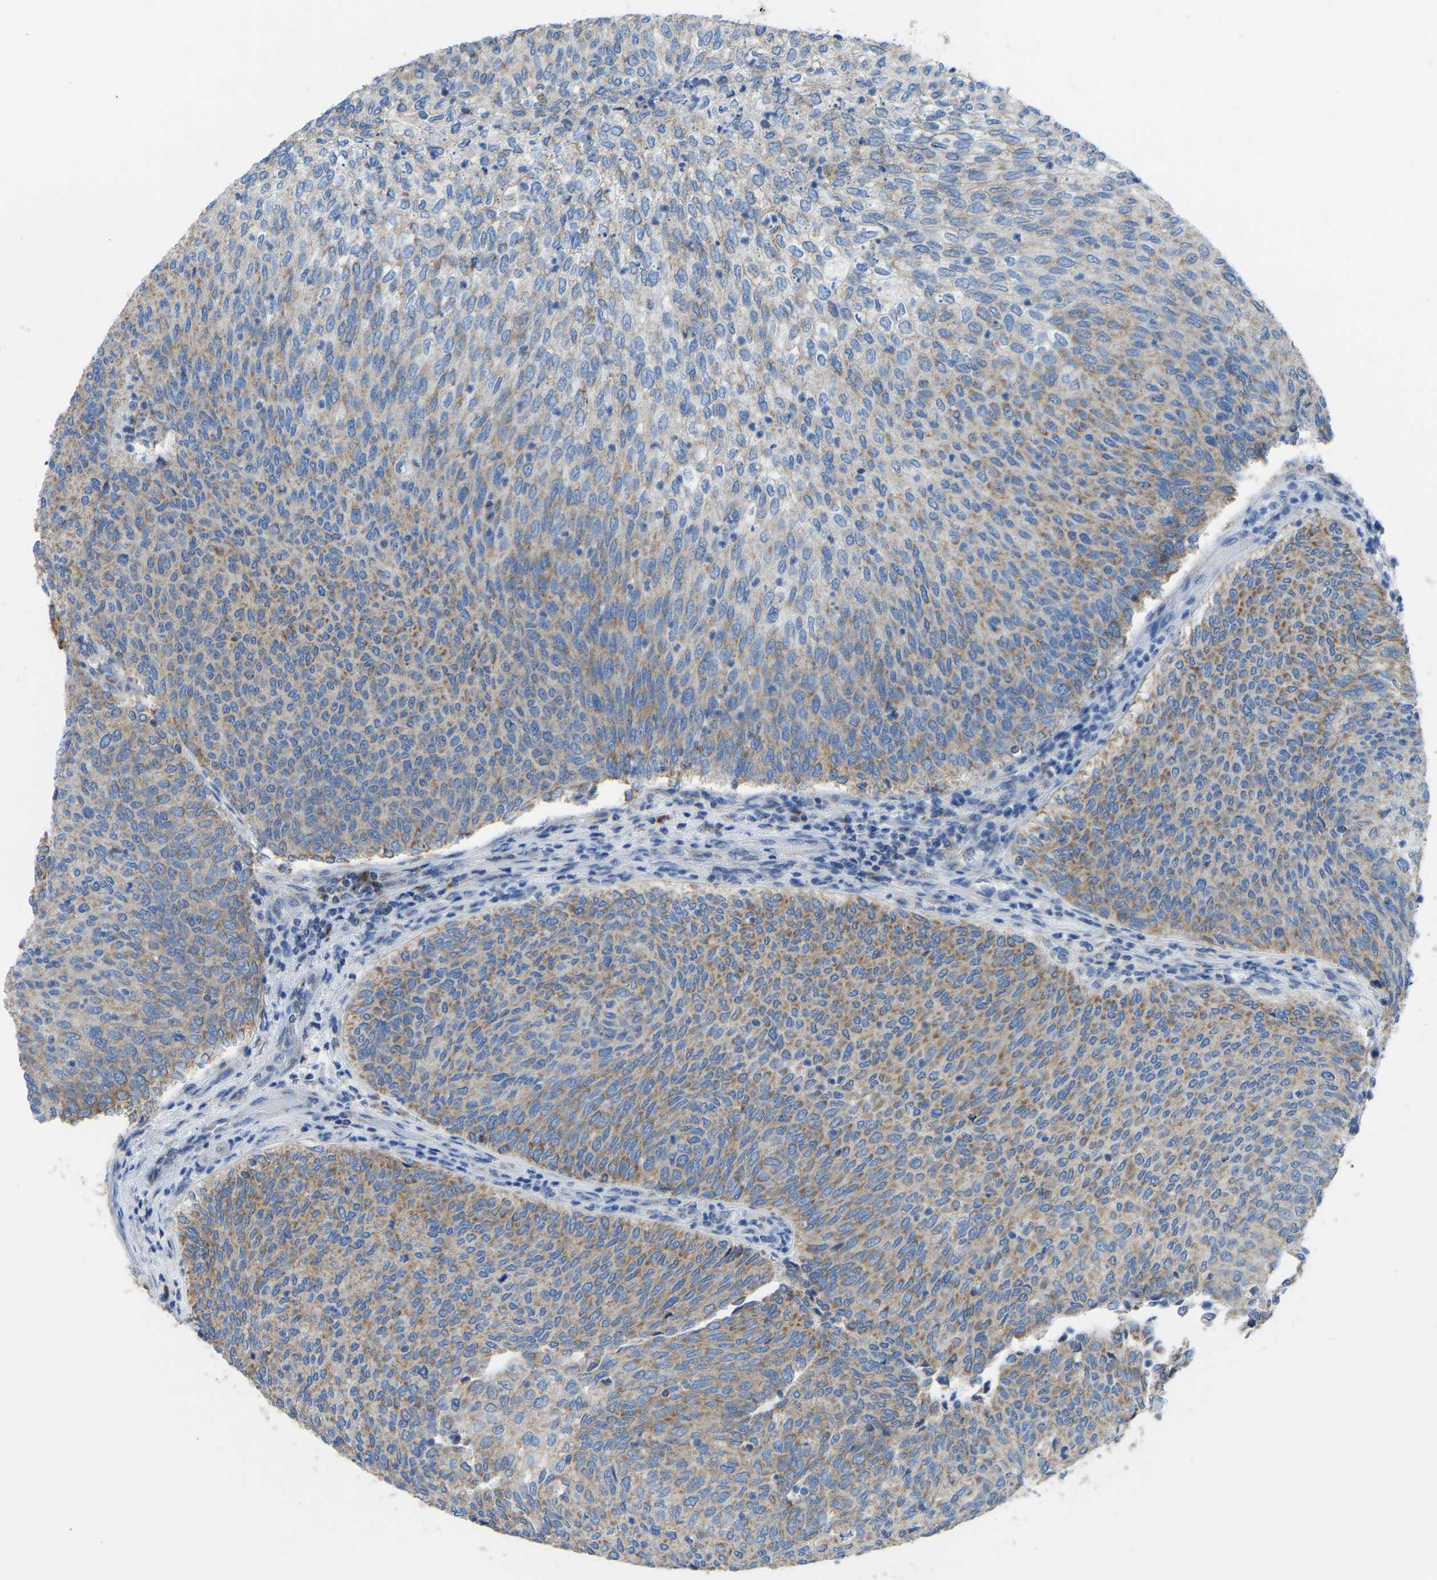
{"staining": {"intensity": "moderate", "quantity": "25%-75%", "location": "cytoplasmic/membranous"}, "tissue": "urothelial cancer", "cell_type": "Tumor cells", "image_type": "cancer", "snomed": [{"axis": "morphology", "description": "Urothelial carcinoma, Low grade"}, {"axis": "topography", "description": "Urinary bladder"}], "caption": "Low-grade urothelial carcinoma tissue demonstrates moderate cytoplasmic/membranous expression in about 25%-75% of tumor cells", "gene": "ETFB", "patient": {"sex": "female", "age": 79}}